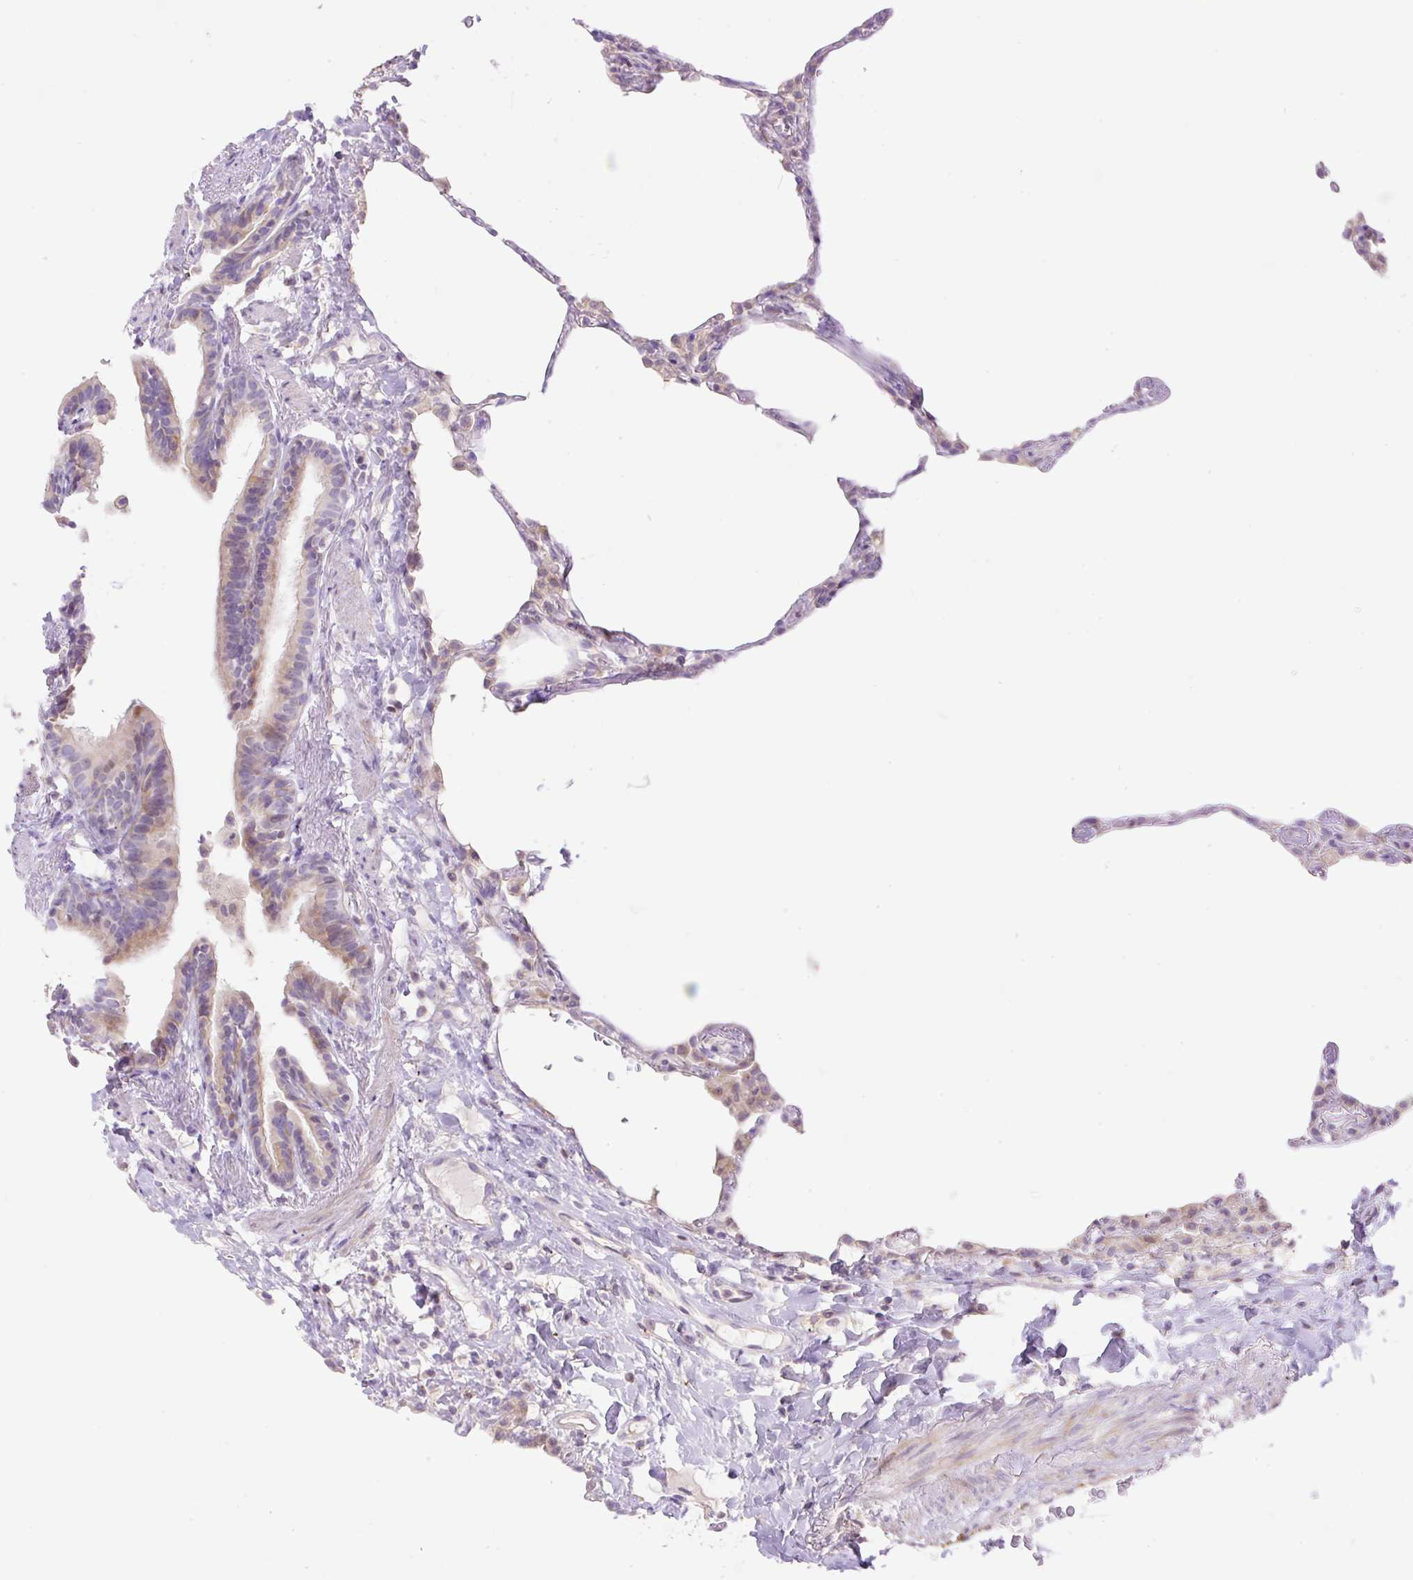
{"staining": {"intensity": "negative", "quantity": "none", "location": "none"}, "tissue": "lung", "cell_type": "Alveolar cells", "image_type": "normal", "snomed": [{"axis": "morphology", "description": "Normal tissue, NOS"}, {"axis": "topography", "description": "Lung"}], "caption": "A histopathology image of lung stained for a protein displays no brown staining in alveolar cells. Brightfield microscopy of immunohistochemistry stained with DAB (3,3'-diaminobenzidine) (brown) and hematoxylin (blue), captured at high magnification.", "gene": "VPS25", "patient": {"sex": "female", "age": 57}}